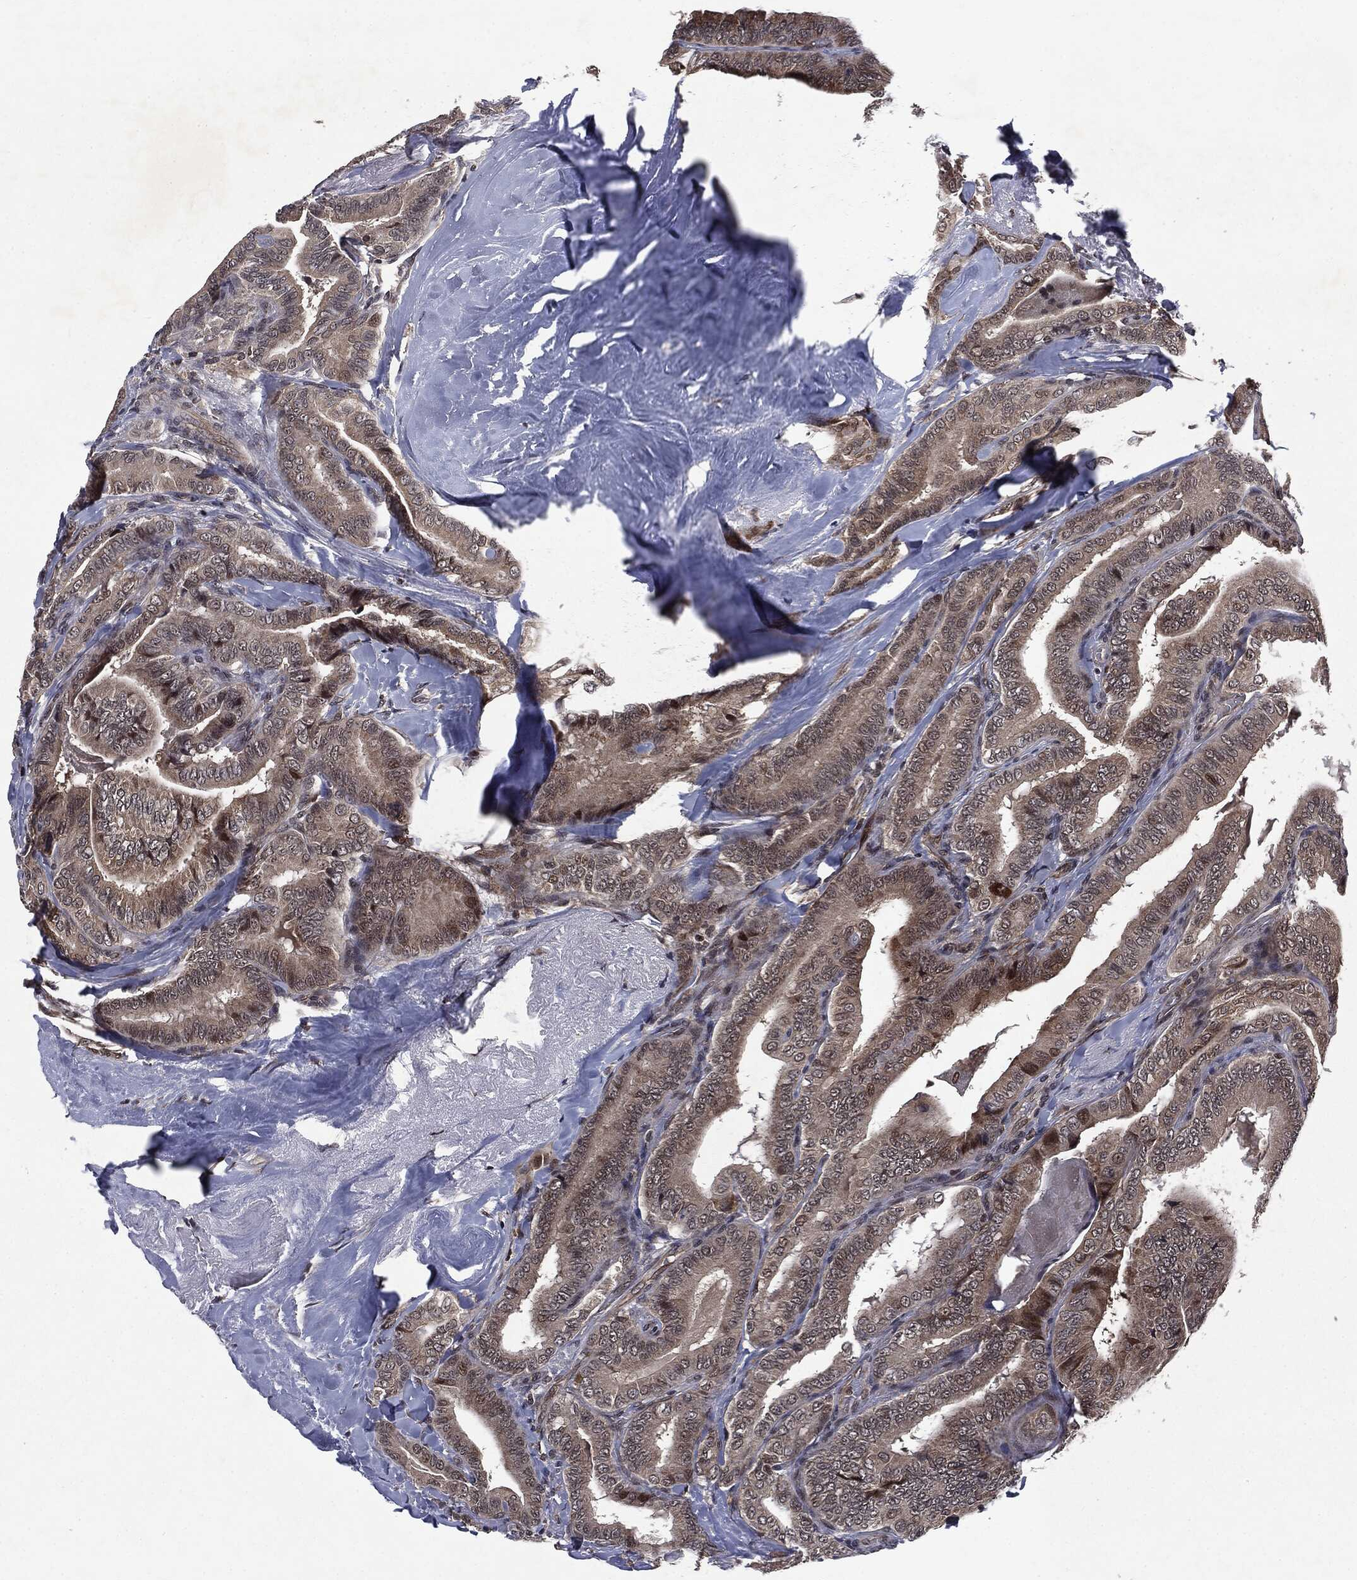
{"staining": {"intensity": "weak", "quantity": "25%-75%", "location": "cytoplasmic/membranous"}, "tissue": "thyroid cancer", "cell_type": "Tumor cells", "image_type": "cancer", "snomed": [{"axis": "morphology", "description": "Papillary adenocarcinoma, NOS"}, {"axis": "topography", "description": "Thyroid gland"}], "caption": "Immunohistochemical staining of human thyroid cancer (papillary adenocarcinoma) shows low levels of weak cytoplasmic/membranous expression in approximately 25%-75% of tumor cells.", "gene": "STAU2", "patient": {"sex": "male", "age": 61}}